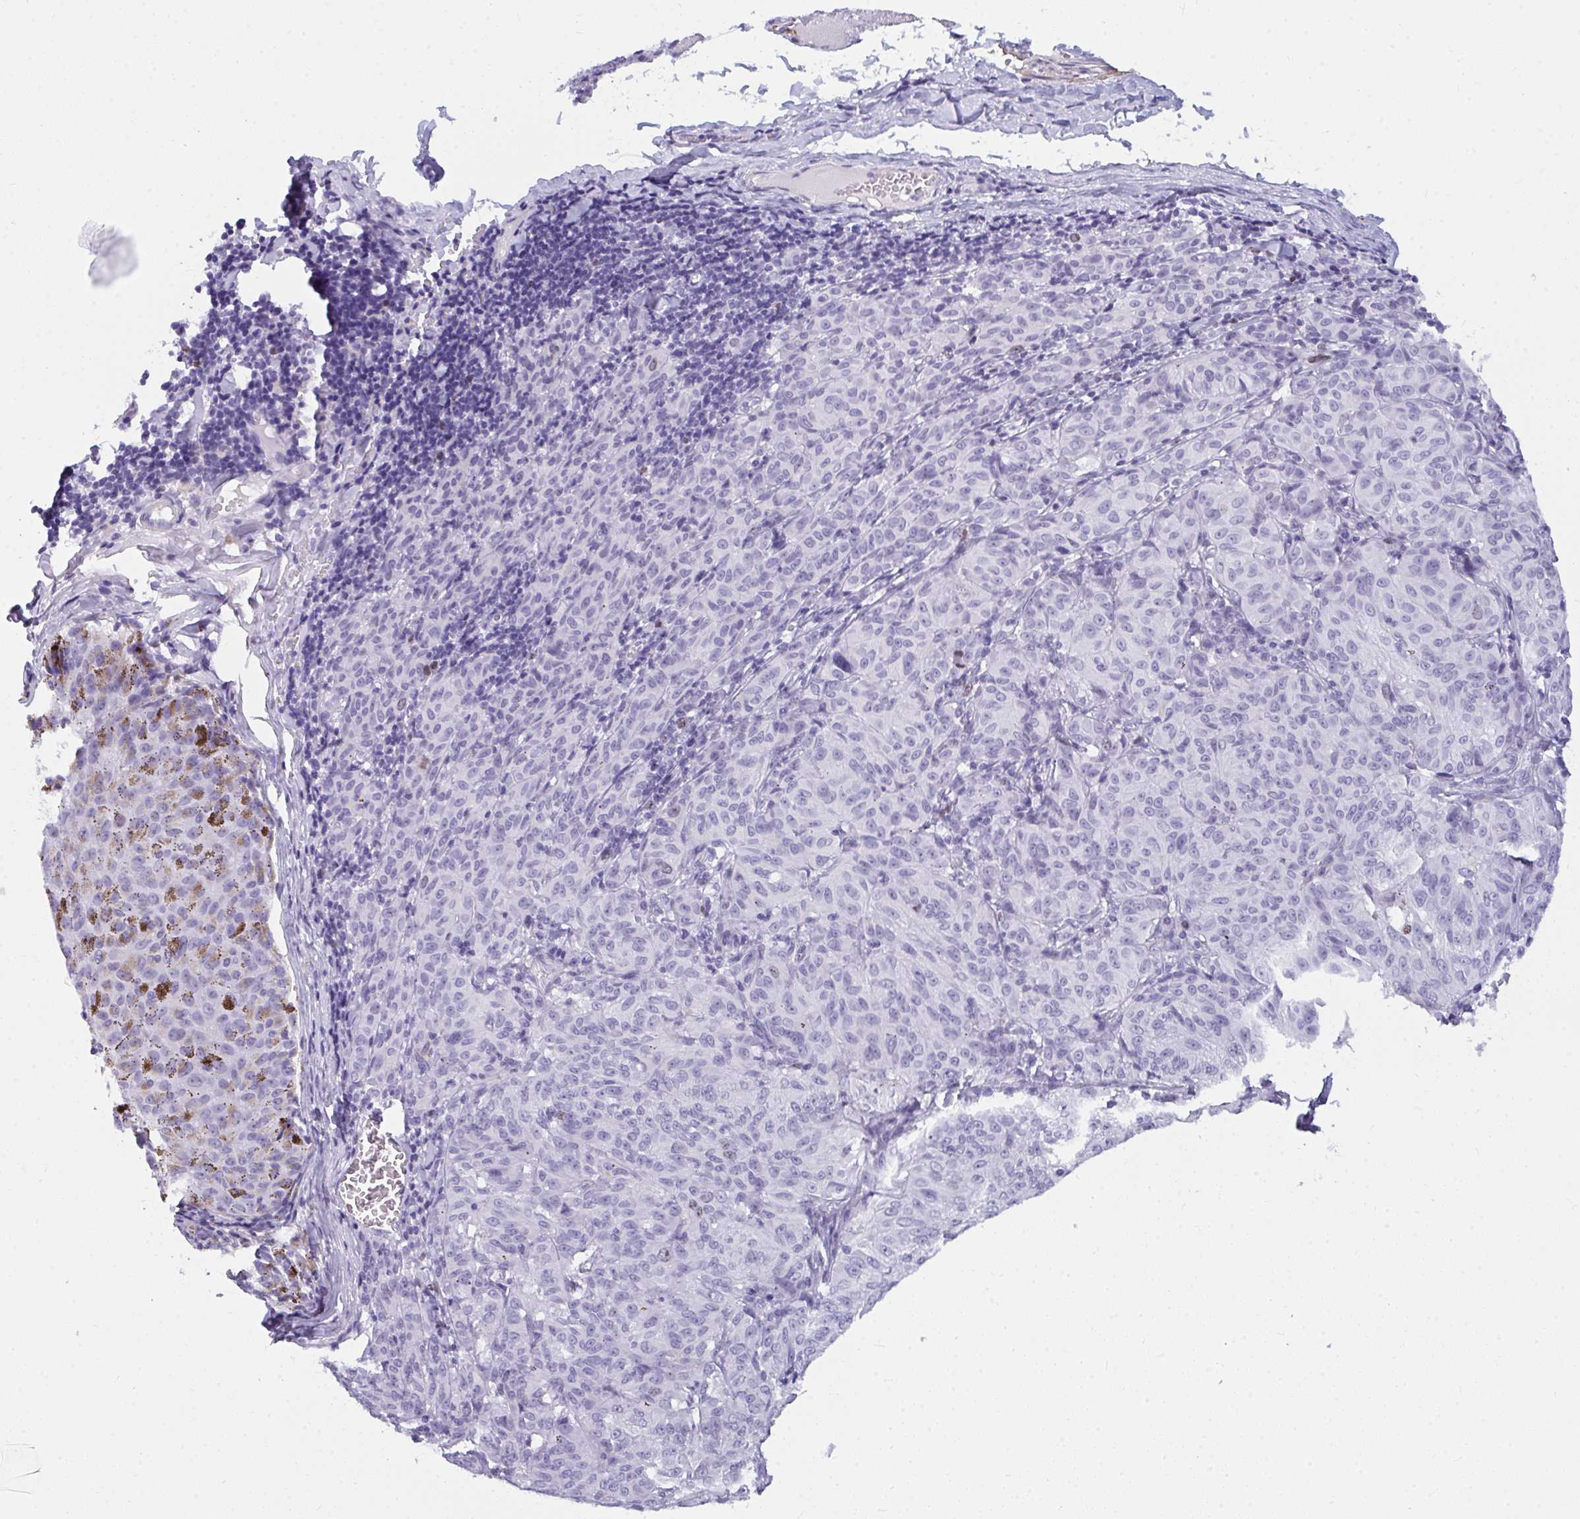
{"staining": {"intensity": "negative", "quantity": "none", "location": "none"}, "tissue": "melanoma", "cell_type": "Tumor cells", "image_type": "cancer", "snomed": [{"axis": "morphology", "description": "Malignant melanoma, NOS"}, {"axis": "topography", "description": "Skin"}], "caption": "IHC of human malignant melanoma exhibits no staining in tumor cells.", "gene": "SUZ12", "patient": {"sex": "female", "age": 72}}